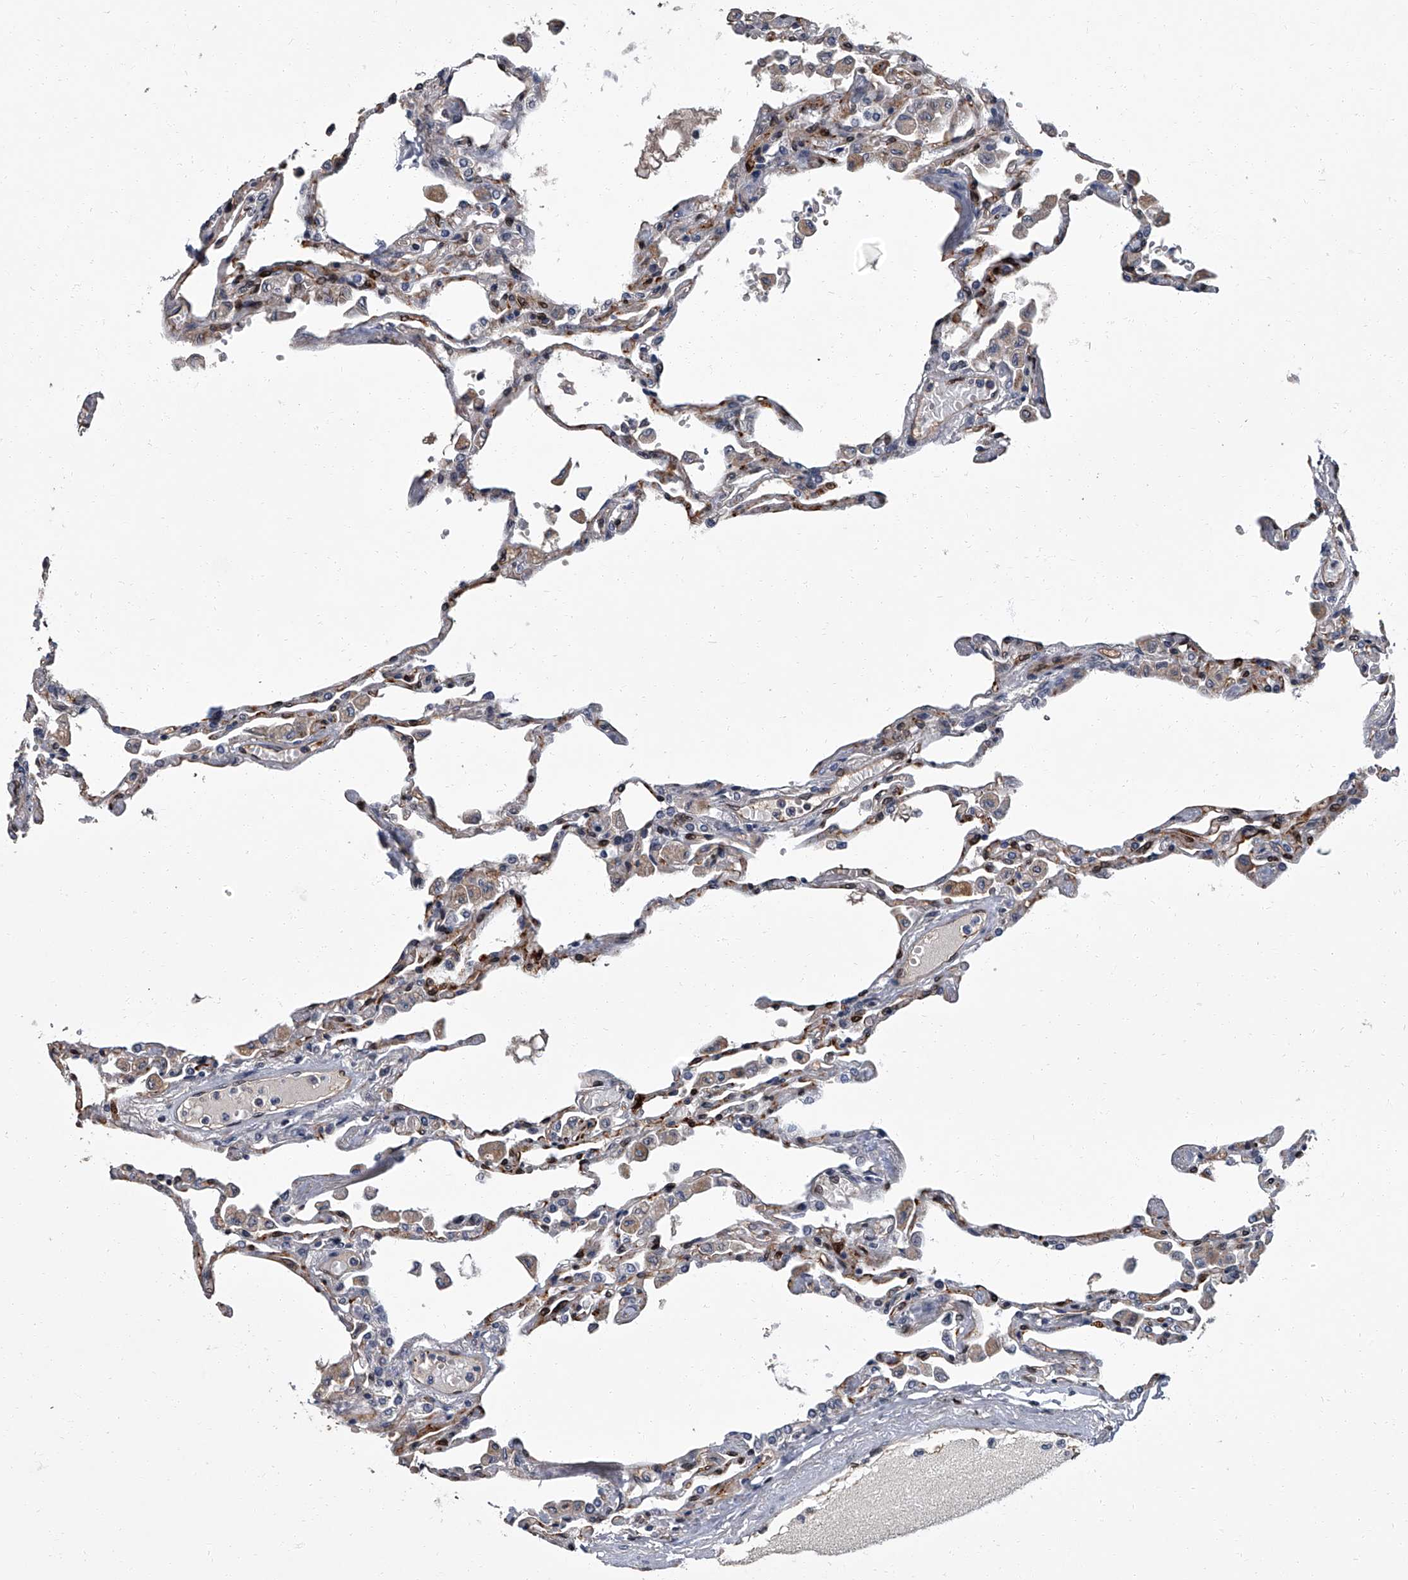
{"staining": {"intensity": "moderate", "quantity": "25%-75%", "location": "cytoplasmic/membranous,nuclear"}, "tissue": "lung", "cell_type": "Alveolar cells", "image_type": "normal", "snomed": [{"axis": "morphology", "description": "Normal tissue, NOS"}, {"axis": "topography", "description": "Bronchus"}, {"axis": "topography", "description": "Lung"}], "caption": "Immunohistochemical staining of normal lung shows medium levels of moderate cytoplasmic/membranous,nuclear expression in approximately 25%-75% of alveolar cells. The protein of interest is stained brown, and the nuclei are stained in blue (DAB (3,3'-diaminobenzidine) IHC with brightfield microscopy, high magnification).", "gene": "LRRC8C", "patient": {"sex": "female", "age": 49}}